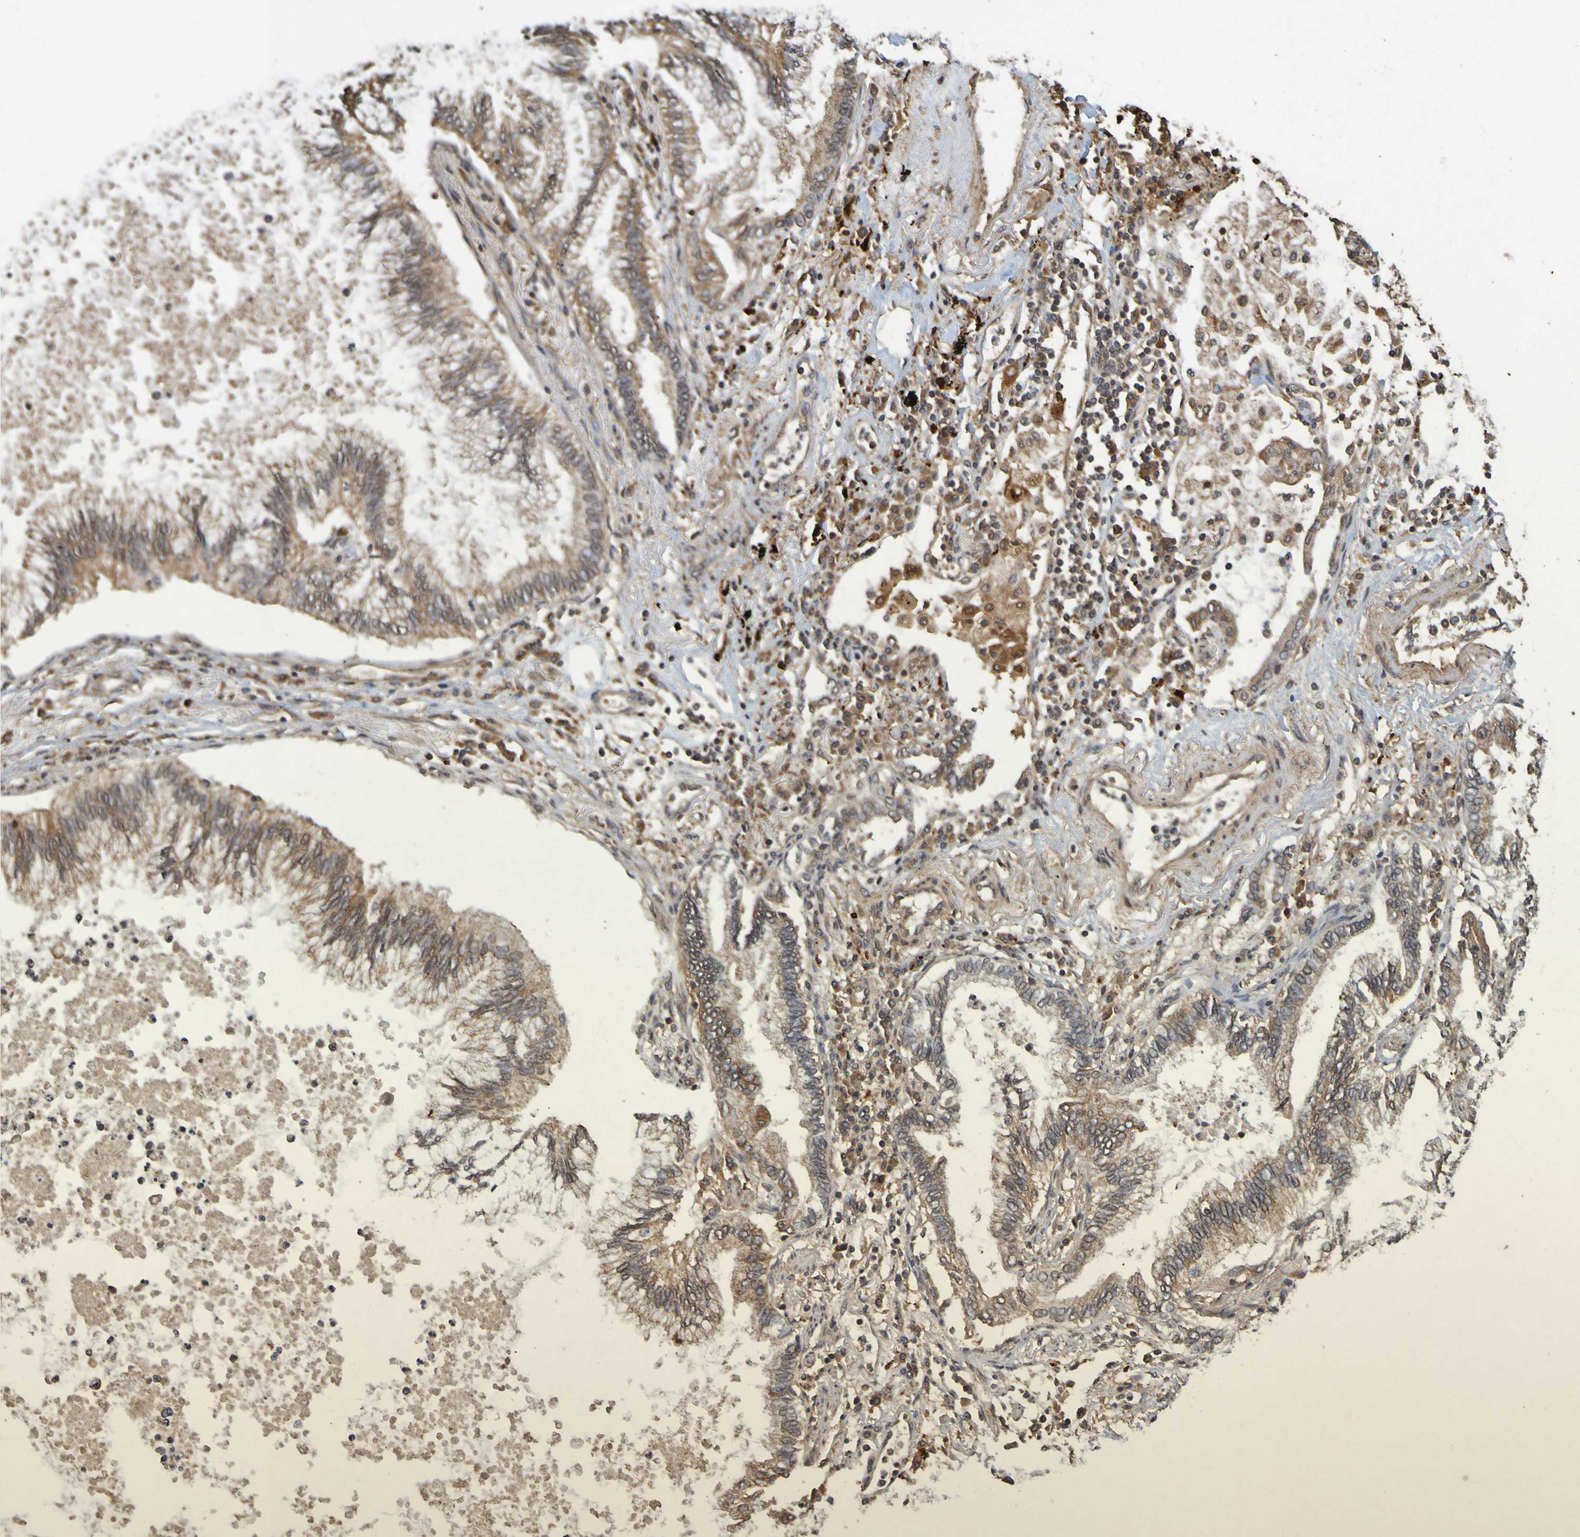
{"staining": {"intensity": "moderate", "quantity": ">75%", "location": "cytoplasmic/membranous"}, "tissue": "lung cancer", "cell_type": "Tumor cells", "image_type": "cancer", "snomed": [{"axis": "morphology", "description": "Normal tissue, NOS"}, {"axis": "morphology", "description": "Adenocarcinoma, NOS"}, {"axis": "topography", "description": "Bronchus"}, {"axis": "topography", "description": "Lung"}], "caption": "An immunohistochemistry photomicrograph of neoplastic tissue is shown. Protein staining in brown highlights moderate cytoplasmic/membranous positivity in lung cancer (adenocarcinoma) within tumor cells.", "gene": "OCRL", "patient": {"sex": "female", "age": 70}}